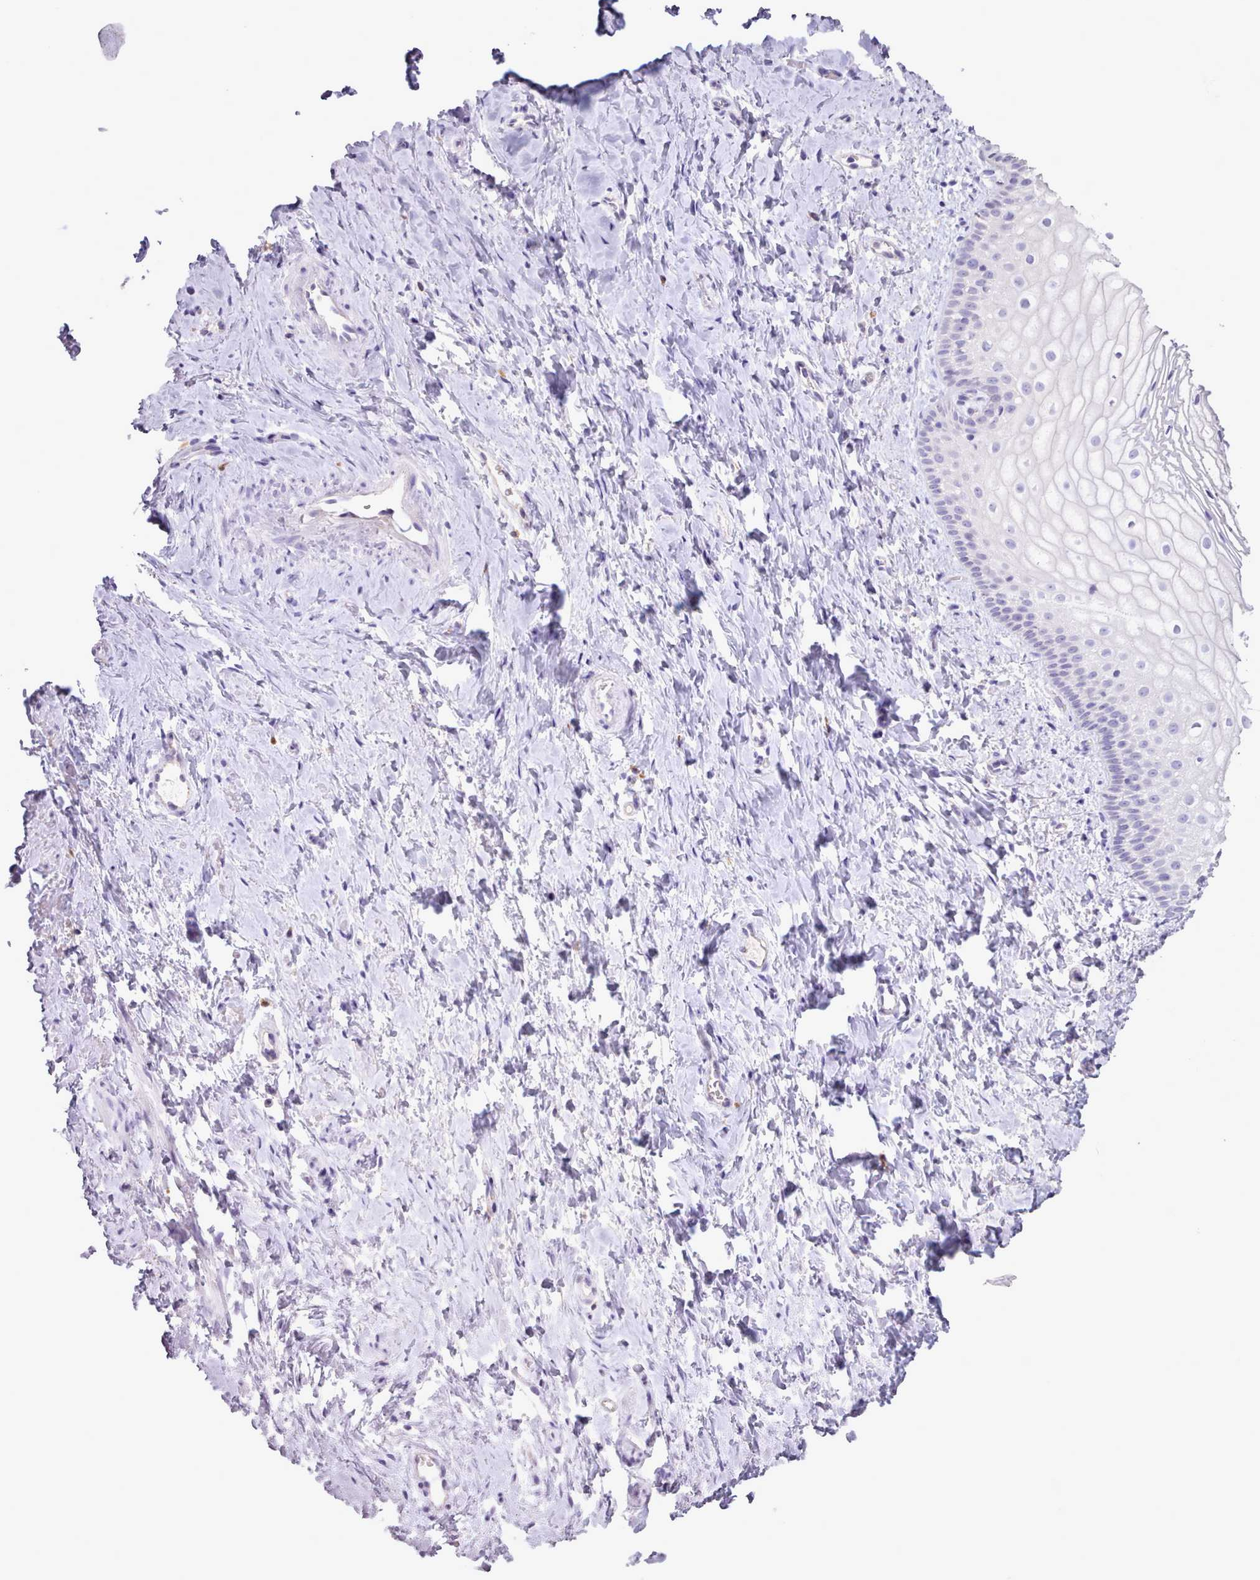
{"staining": {"intensity": "negative", "quantity": "none", "location": "none"}, "tissue": "vagina", "cell_type": "Squamous epithelial cells", "image_type": "normal", "snomed": [{"axis": "morphology", "description": "Normal tissue, NOS"}, {"axis": "topography", "description": "Vagina"}], "caption": "An immunohistochemistry (IHC) image of benign vagina is shown. There is no staining in squamous epithelial cells of vagina.", "gene": "ATRAID", "patient": {"sex": "female", "age": 56}}